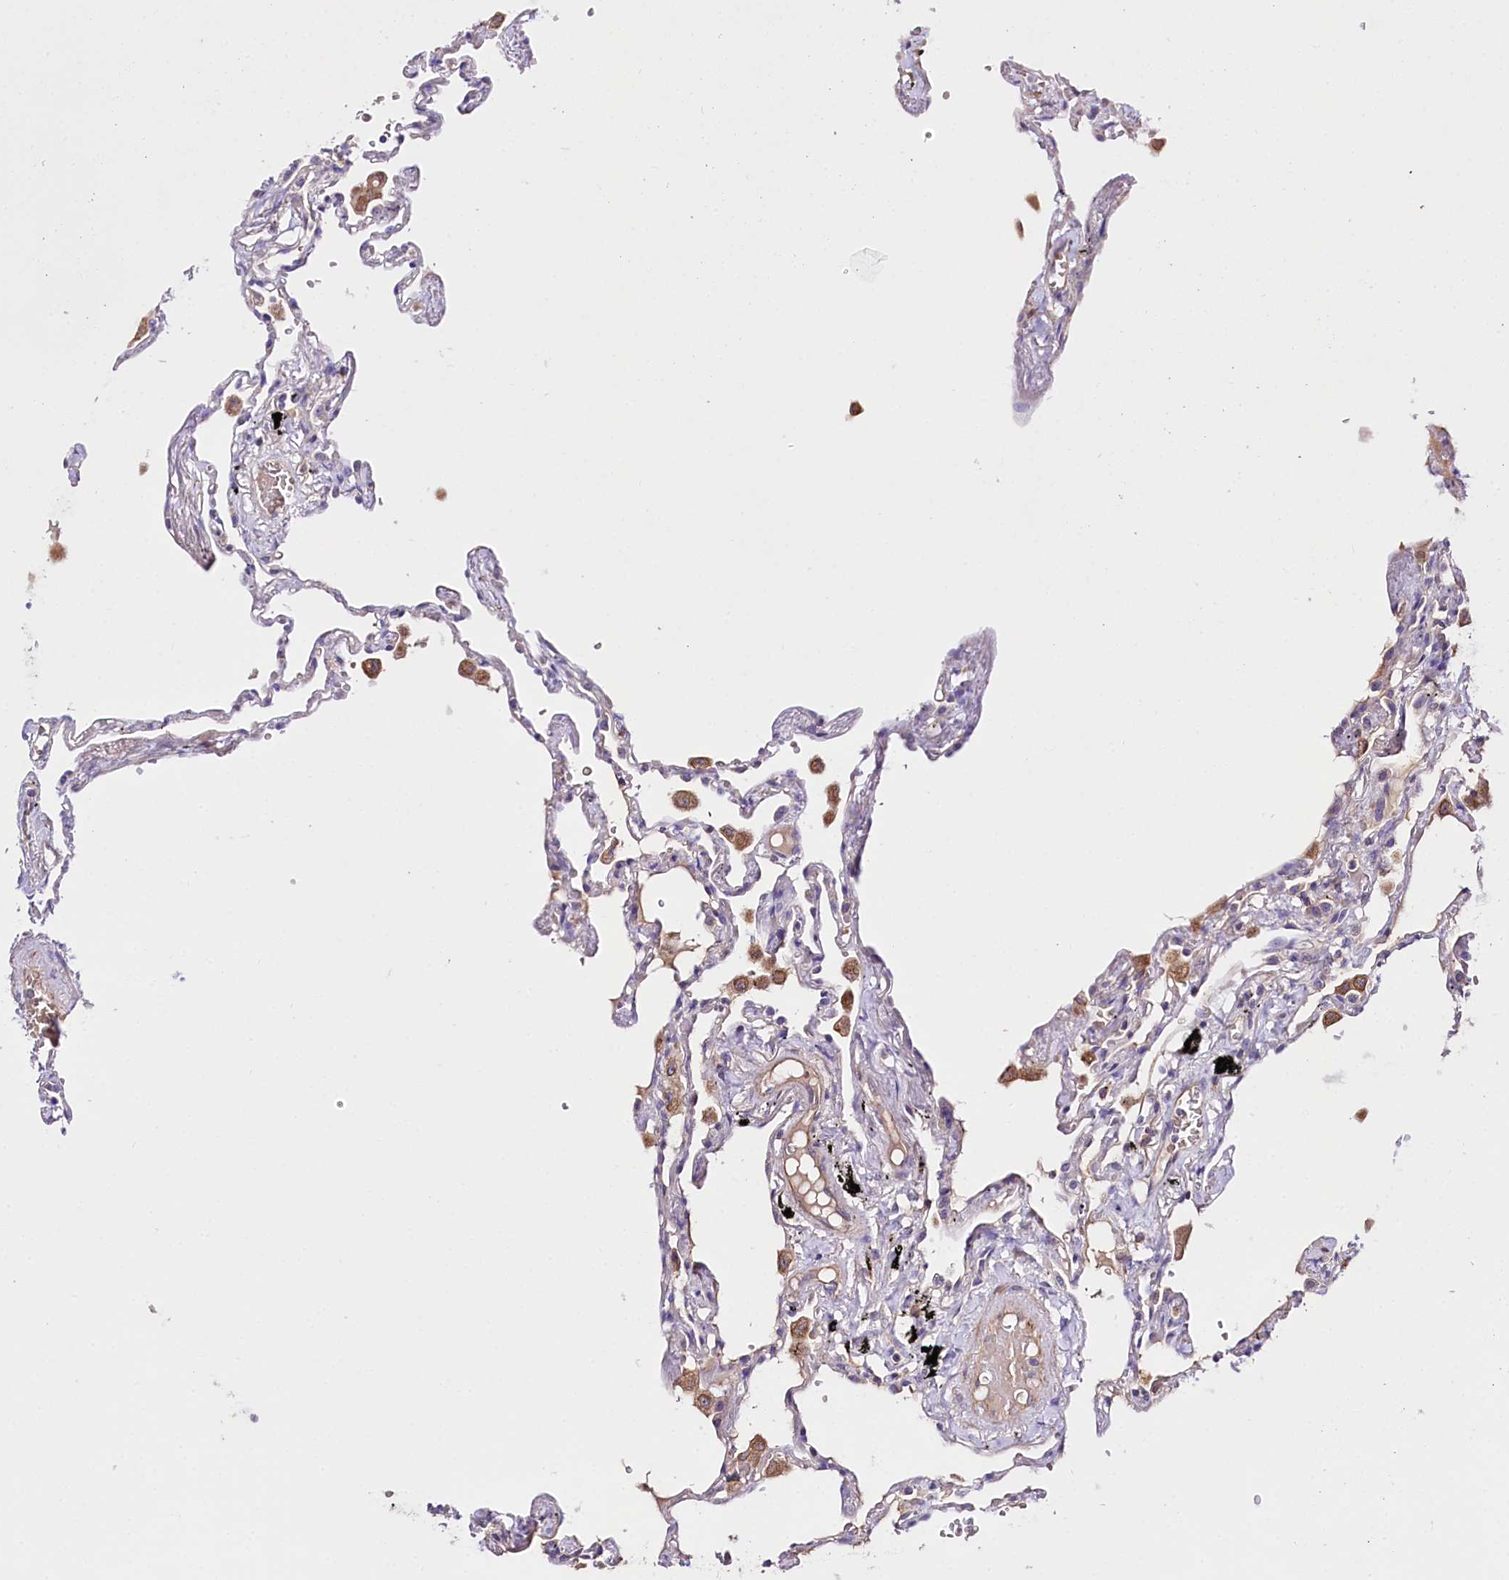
{"staining": {"intensity": "negative", "quantity": "none", "location": "none"}, "tissue": "lung", "cell_type": "Alveolar cells", "image_type": "normal", "snomed": [{"axis": "morphology", "description": "Normal tissue, NOS"}, {"axis": "topography", "description": "Lung"}], "caption": "IHC micrograph of normal lung: lung stained with DAB (3,3'-diaminobenzidine) reveals no significant protein staining in alveolar cells. (Brightfield microscopy of DAB (3,3'-diaminobenzidine) IHC at high magnification).", "gene": "SLC7A1", "patient": {"sex": "female", "age": 67}}